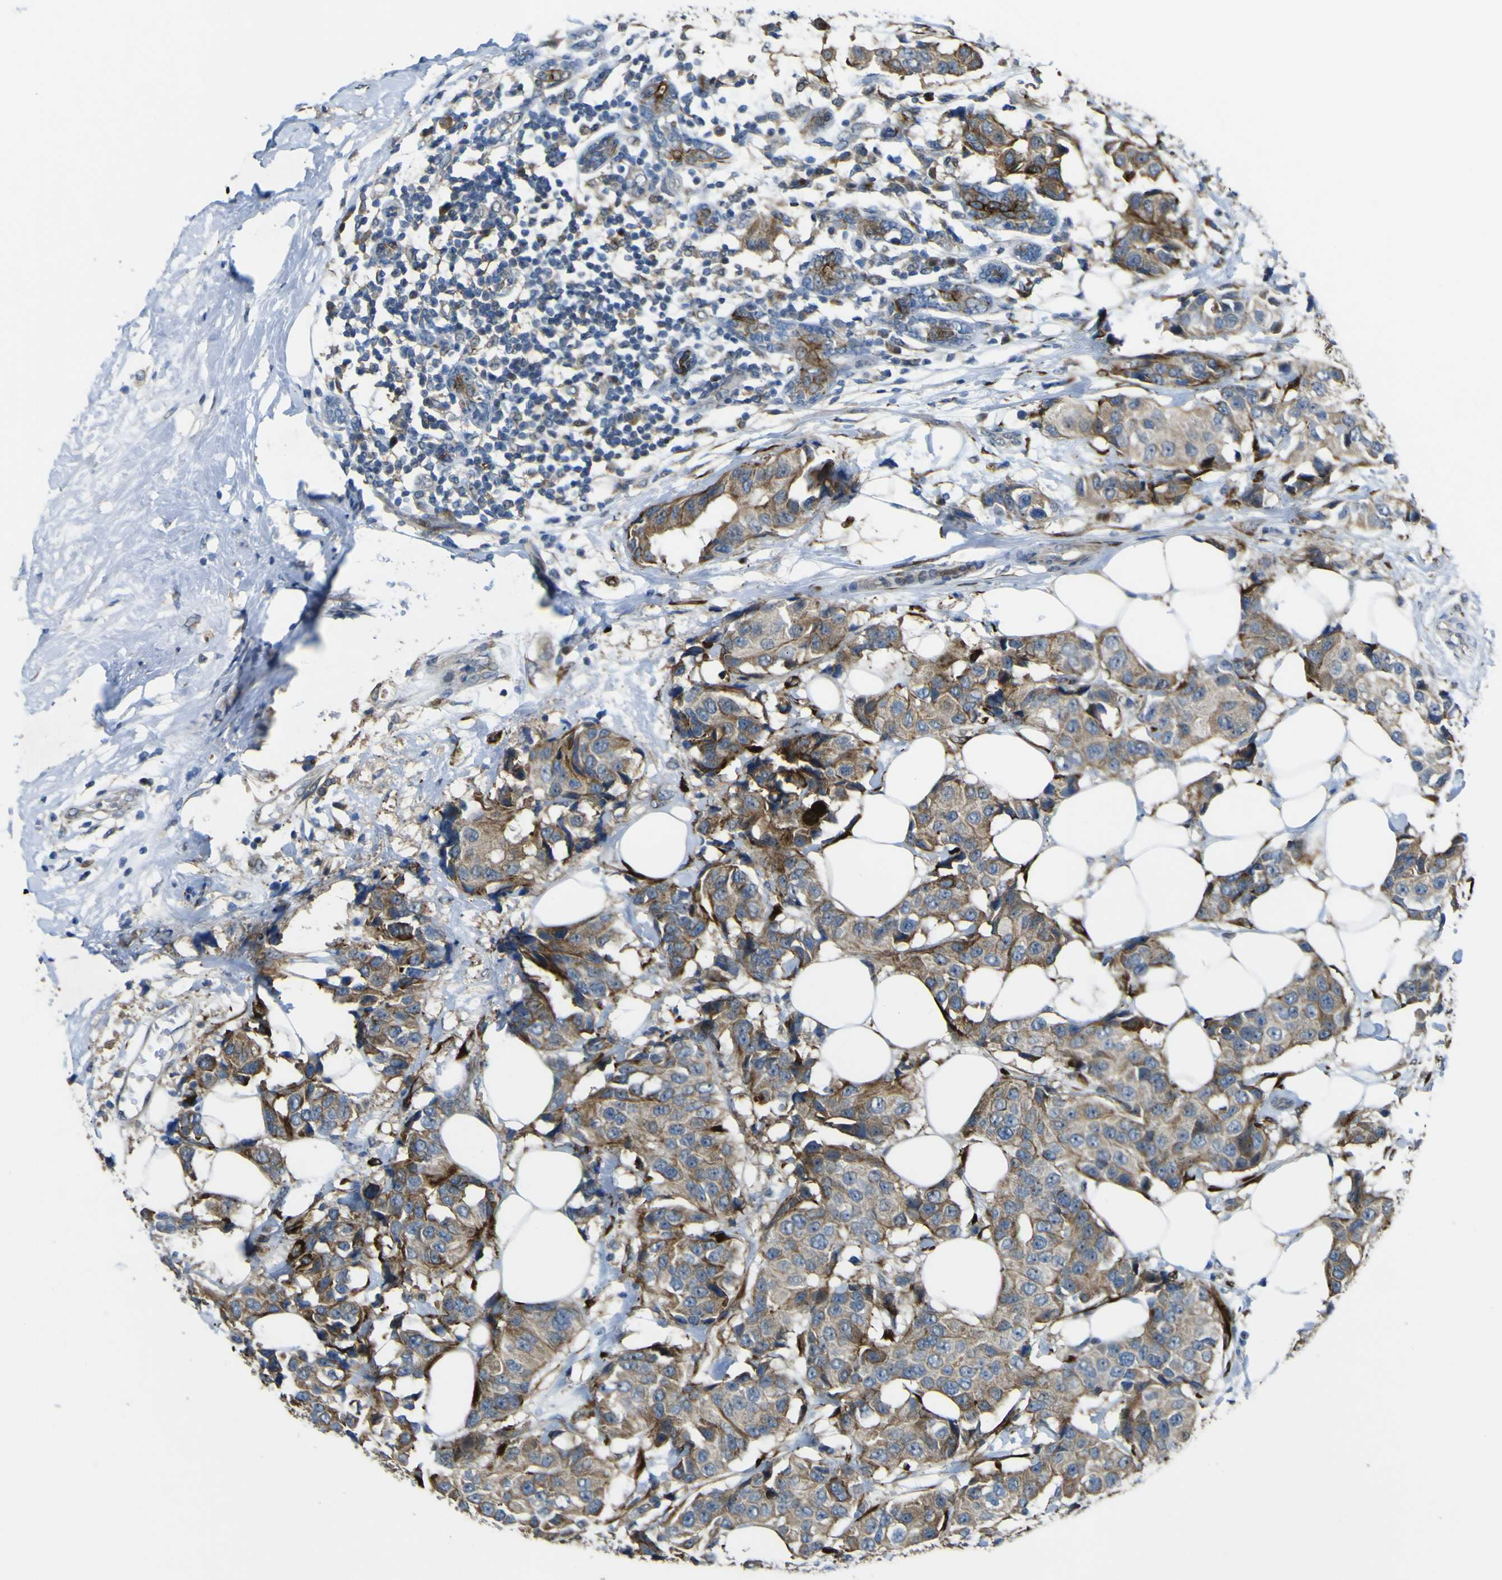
{"staining": {"intensity": "moderate", "quantity": ">75%", "location": "cytoplasmic/membranous"}, "tissue": "breast cancer", "cell_type": "Tumor cells", "image_type": "cancer", "snomed": [{"axis": "morphology", "description": "Normal tissue, NOS"}, {"axis": "morphology", "description": "Duct carcinoma"}, {"axis": "topography", "description": "Breast"}], "caption": "Immunohistochemical staining of human intraductal carcinoma (breast) exhibits moderate cytoplasmic/membranous protein positivity in approximately >75% of tumor cells.", "gene": "LBHD1", "patient": {"sex": "female", "age": 39}}